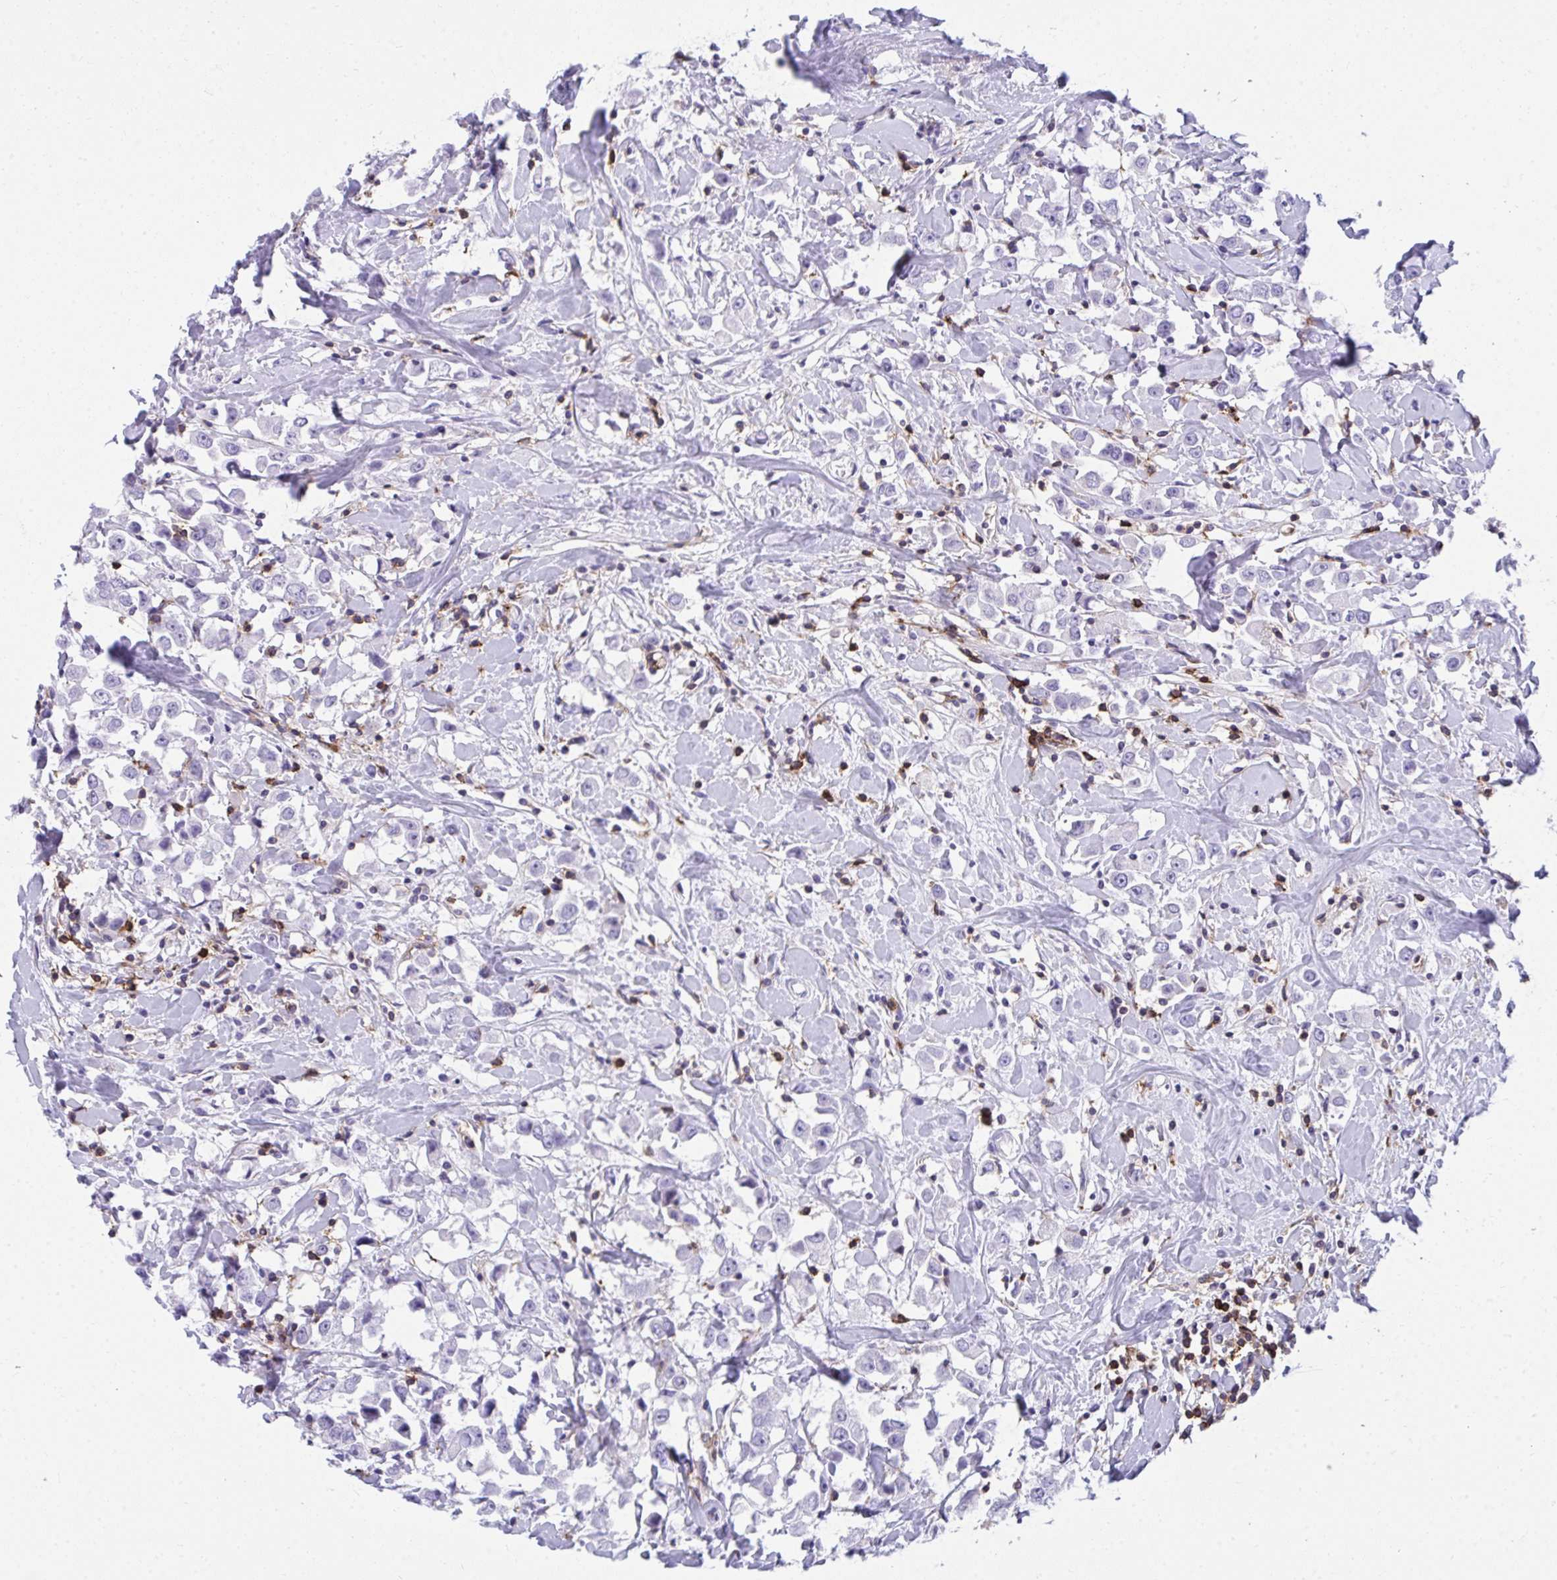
{"staining": {"intensity": "negative", "quantity": "none", "location": "none"}, "tissue": "breast cancer", "cell_type": "Tumor cells", "image_type": "cancer", "snomed": [{"axis": "morphology", "description": "Duct carcinoma"}, {"axis": "topography", "description": "Breast"}], "caption": "The immunohistochemistry (IHC) image has no significant positivity in tumor cells of breast cancer (intraductal carcinoma) tissue.", "gene": "SPN", "patient": {"sex": "female", "age": 61}}